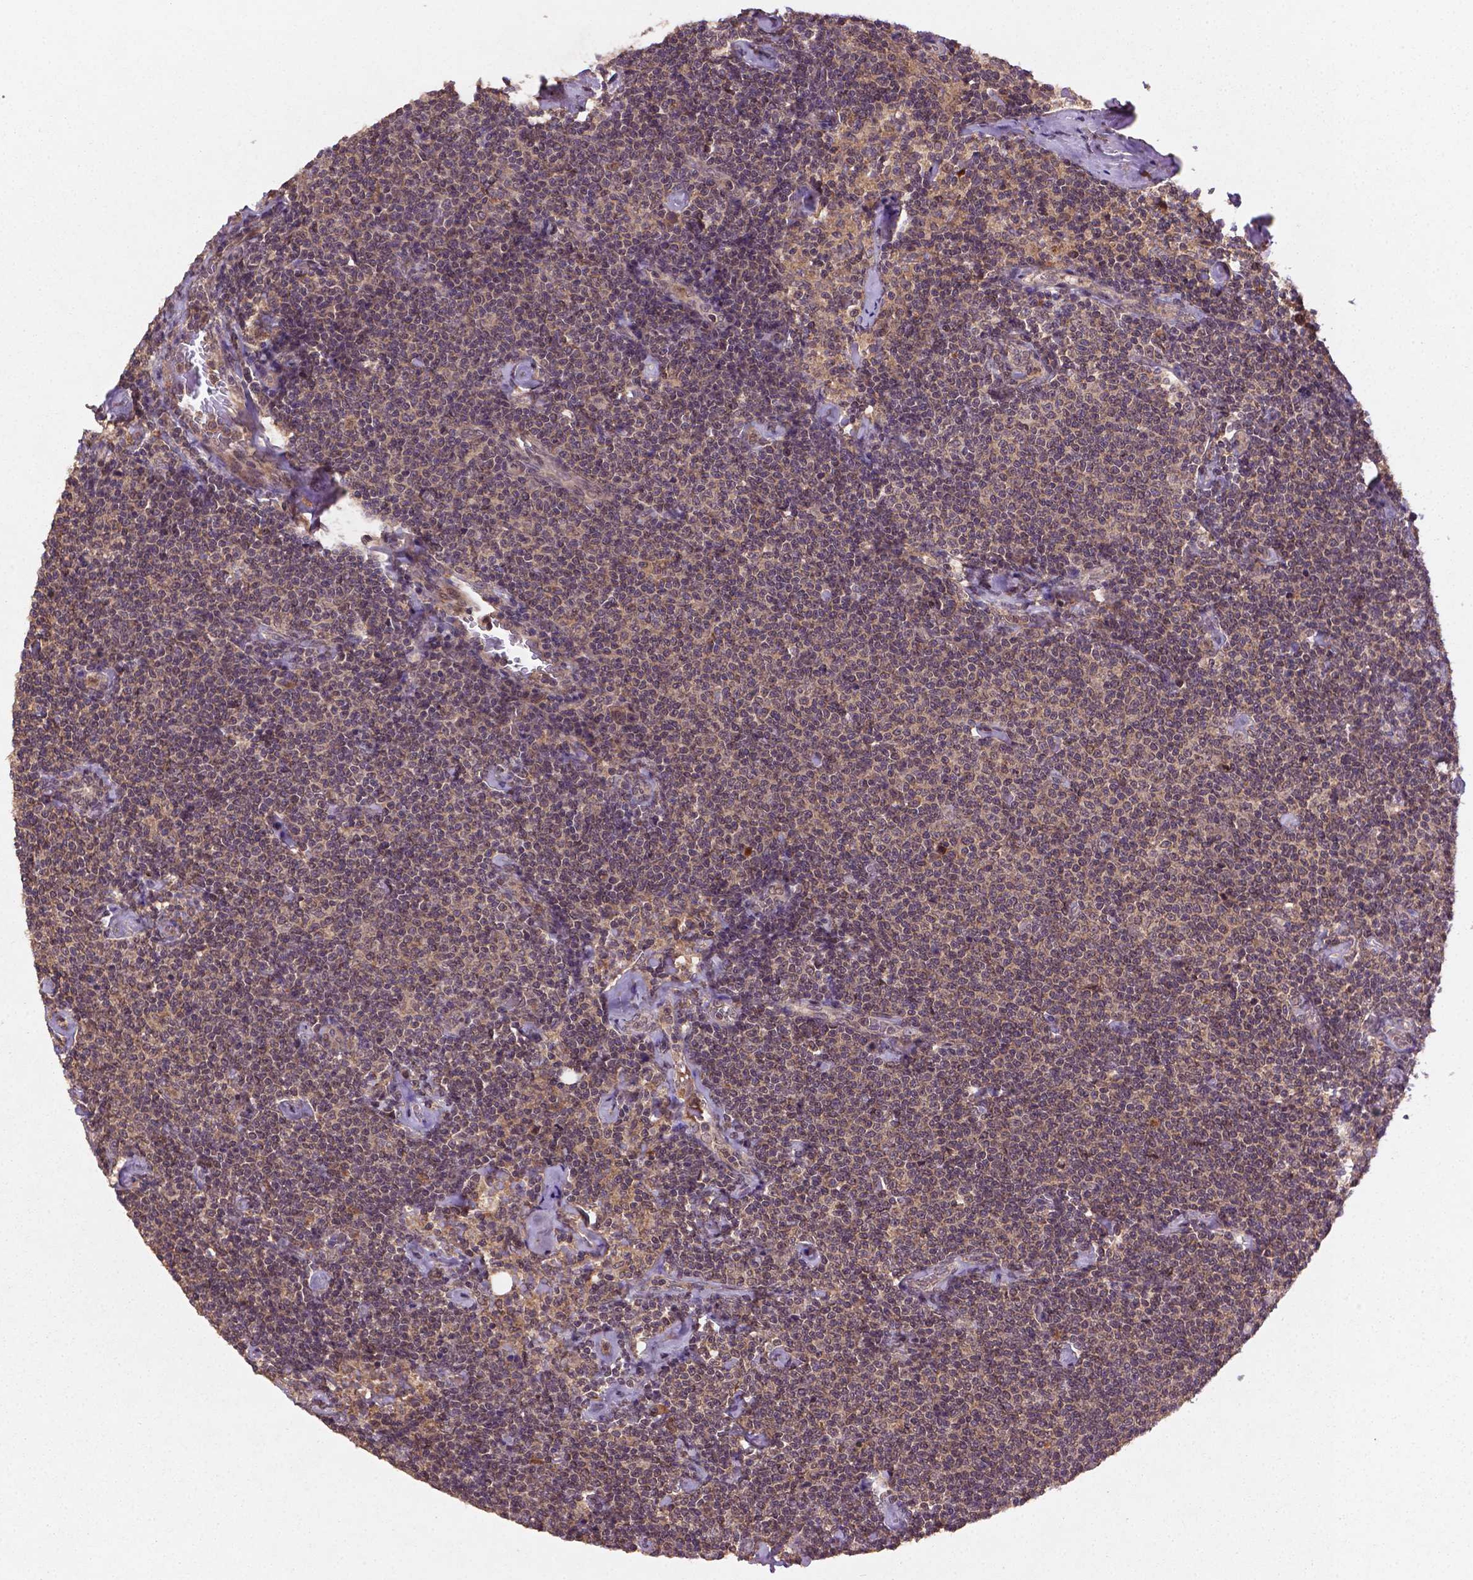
{"staining": {"intensity": "negative", "quantity": "none", "location": "none"}, "tissue": "lymphoma", "cell_type": "Tumor cells", "image_type": "cancer", "snomed": [{"axis": "morphology", "description": "Malignant lymphoma, non-Hodgkin's type, Low grade"}, {"axis": "topography", "description": "Lymph node"}], "caption": "This is an immunohistochemistry (IHC) image of lymphoma. There is no expression in tumor cells.", "gene": "NIPAL2", "patient": {"sex": "male", "age": 81}}